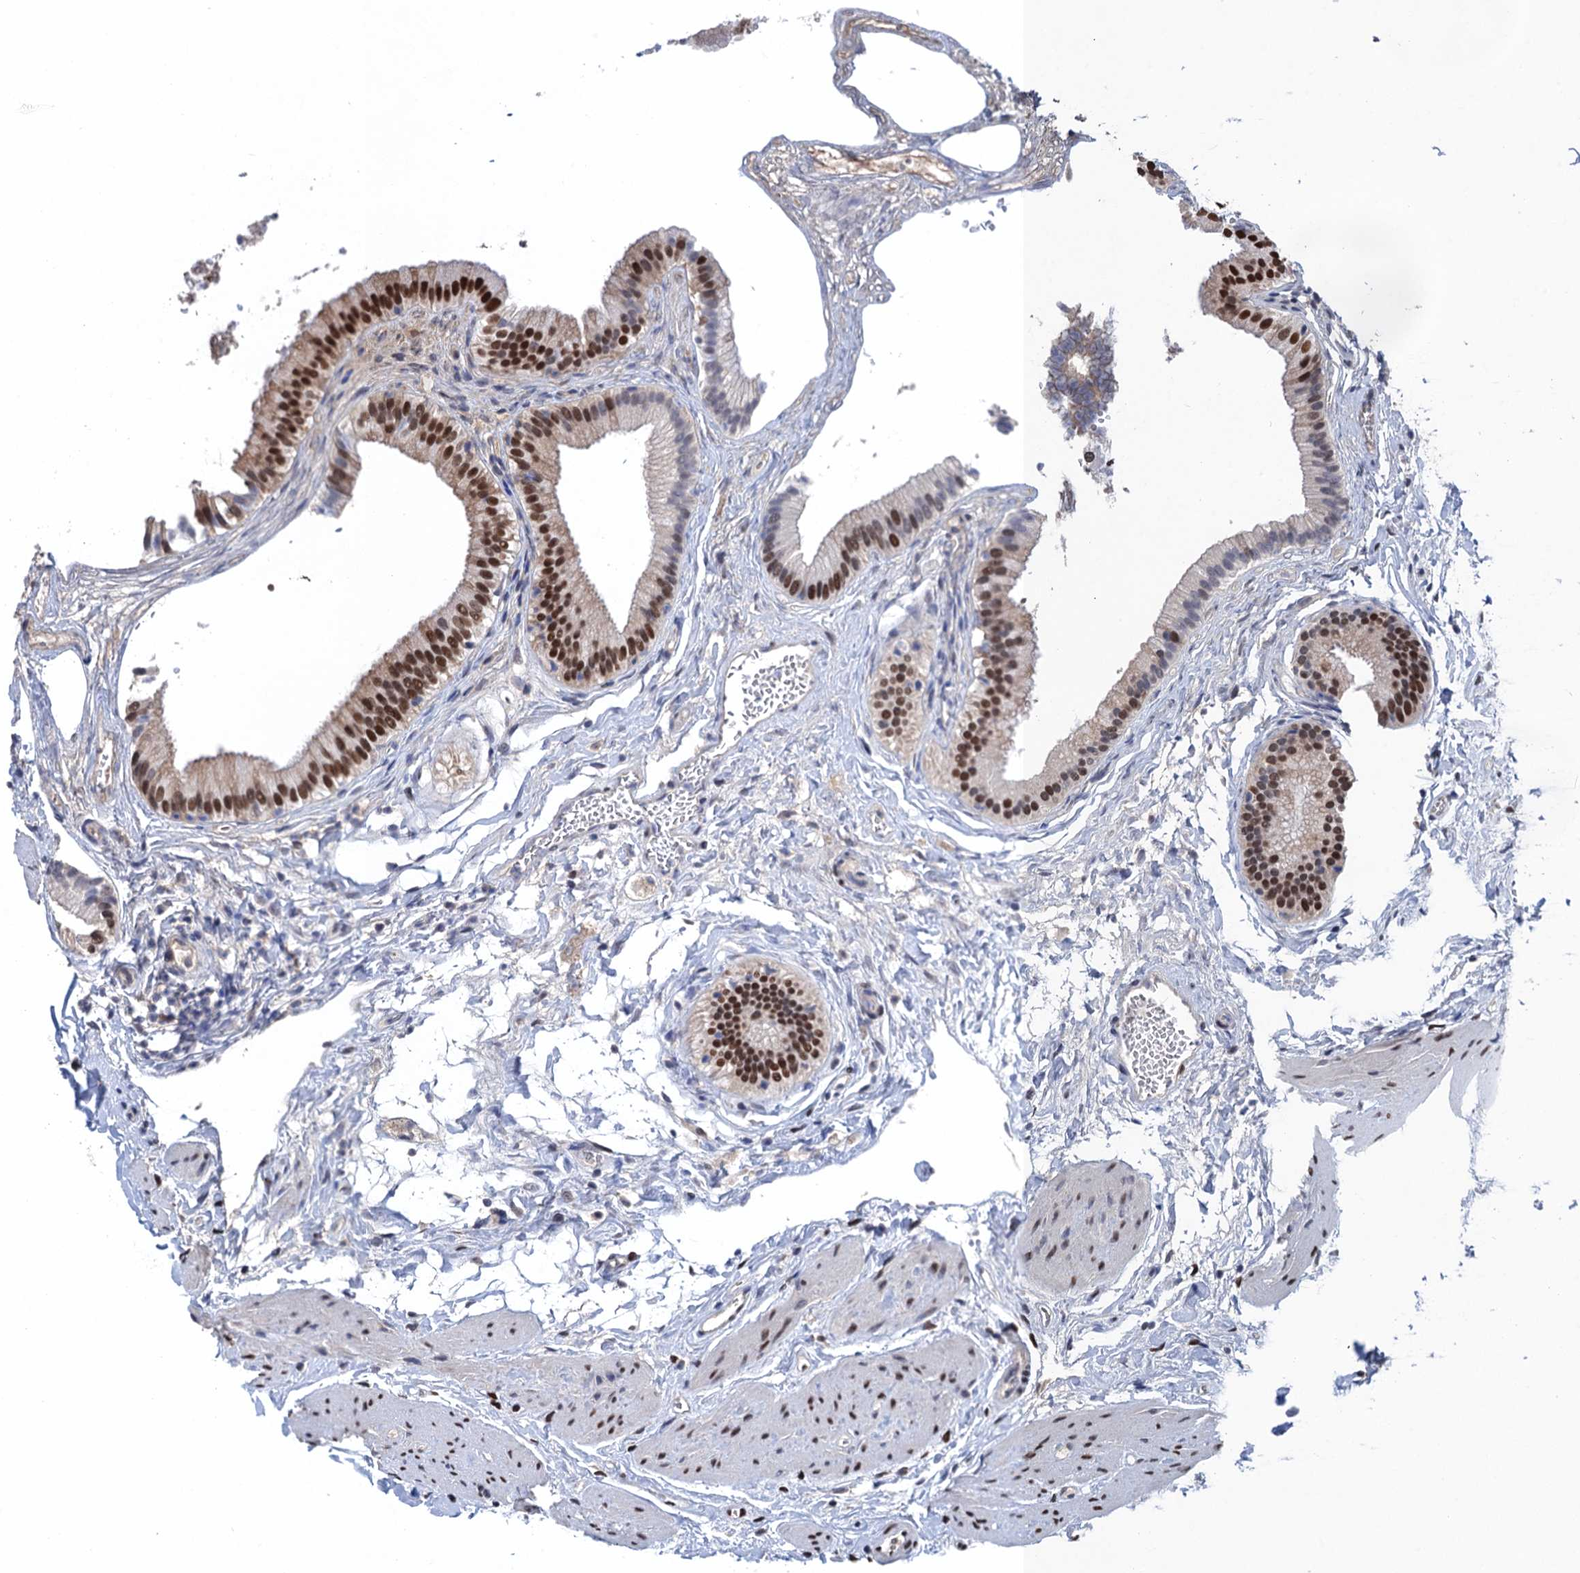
{"staining": {"intensity": "strong", "quantity": ">75%", "location": "nuclear"}, "tissue": "gallbladder", "cell_type": "Glandular cells", "image_type": "normal", "snomed": [{"axis": "morphology", "description": "Normal tissue, NOS"}, {"axis": "topography", "description": "Gallbladder"}], "caption": "Immunohistochemistry (IHC) (DAB) staining of normal gallbladder shows strong nuclear protein expression in about >75% of glandular cells.", "gene": "UBA2", "patient": {"sex": "female", "age": 54}}